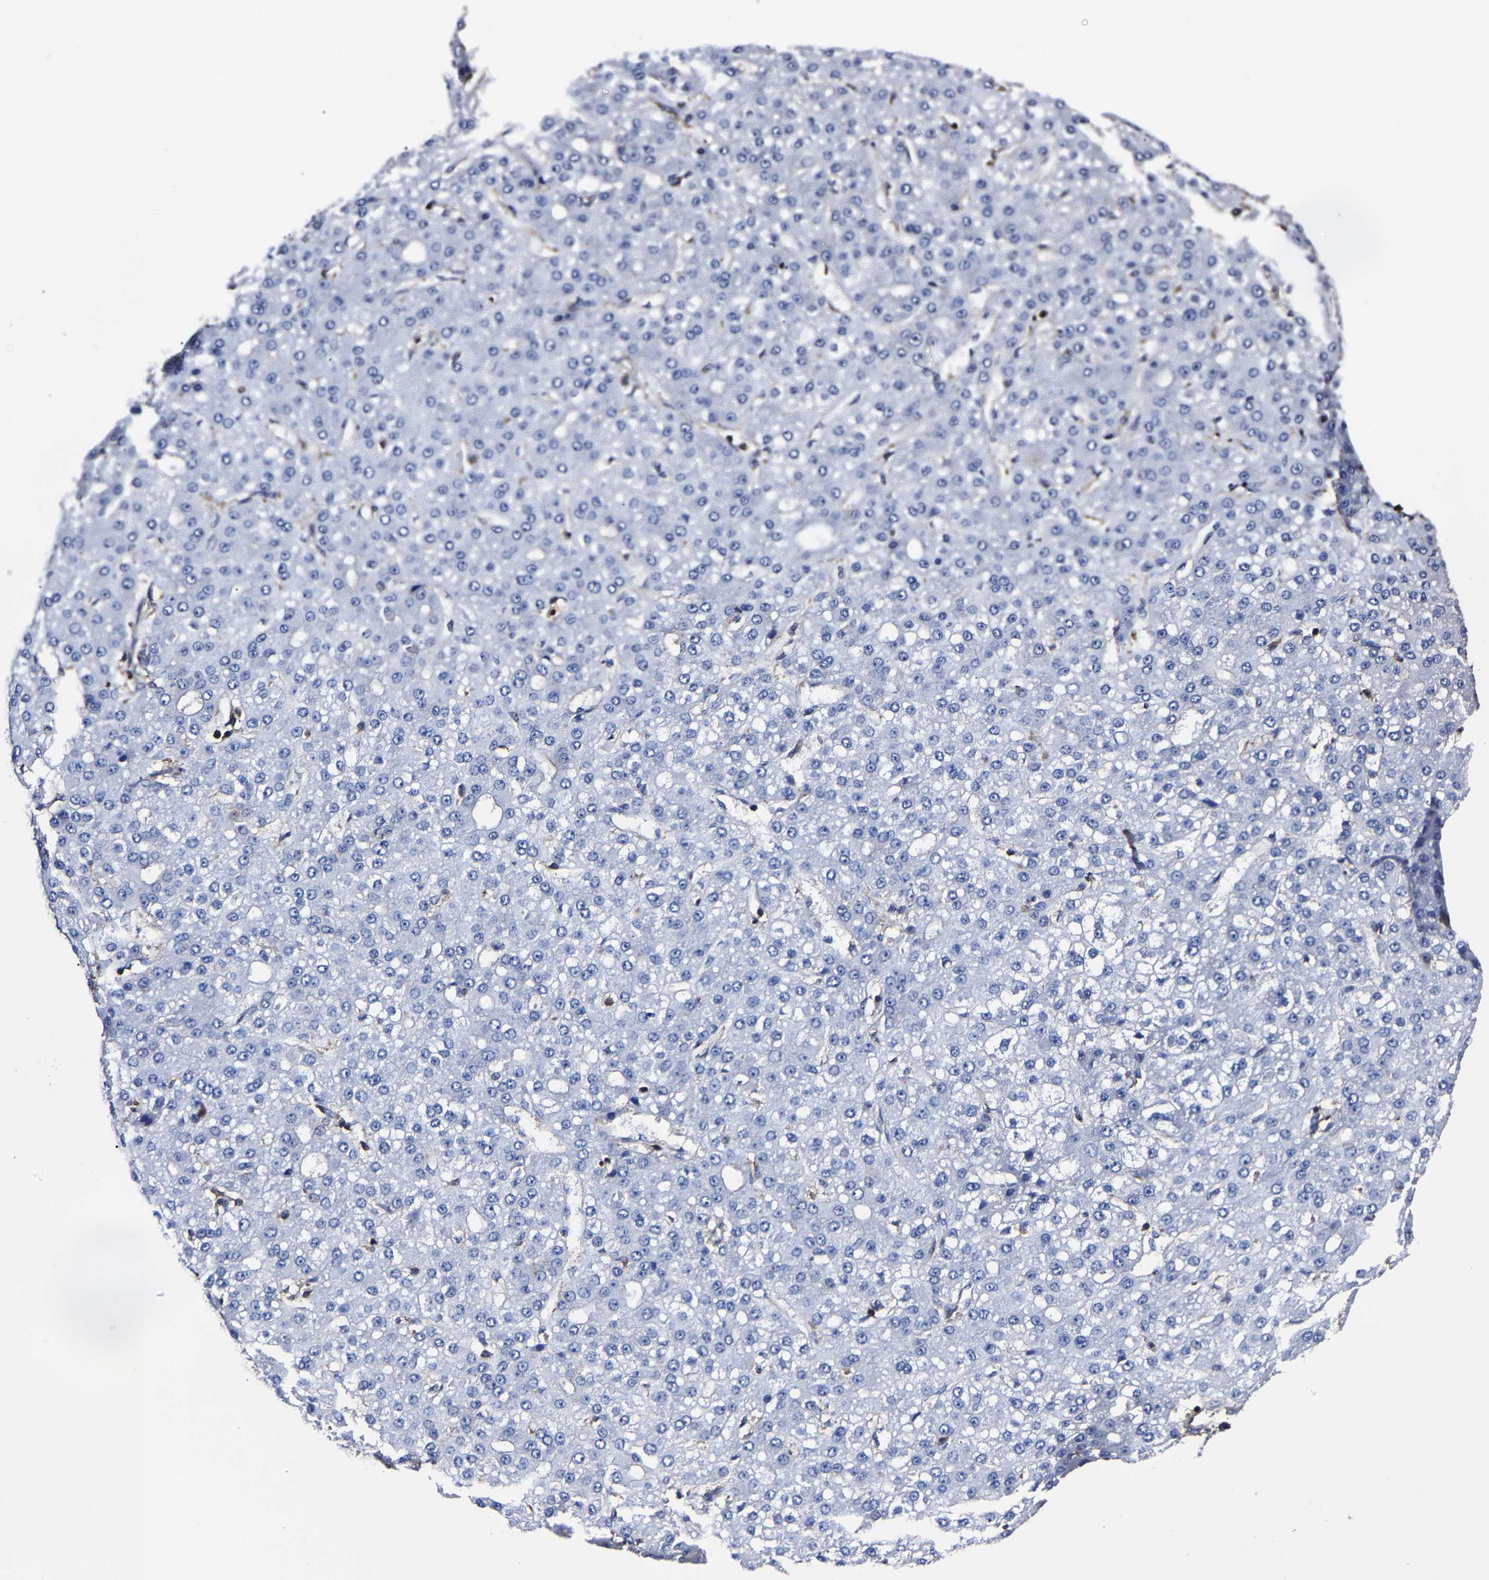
{"staining": {"intensity": "negative", "quantity": "none", "location": "none"}, "tissue": "liver cancer", "cell_type": "Tumor cells", "image_type": "cancer", "snomed": [{"axis": "morphology", "description": "Carcinoma, Hepatocellular, NOS"}, {"axis": "topography", "description": "Liver"}], "caption": "High power microscopy micrograph of an IHC micrograph of hepatocellular carcinoma (liver), revealing no significant expression in tumor cells.", "gene": "SSH3", "patient": {"sex": "male", "age": 67}}